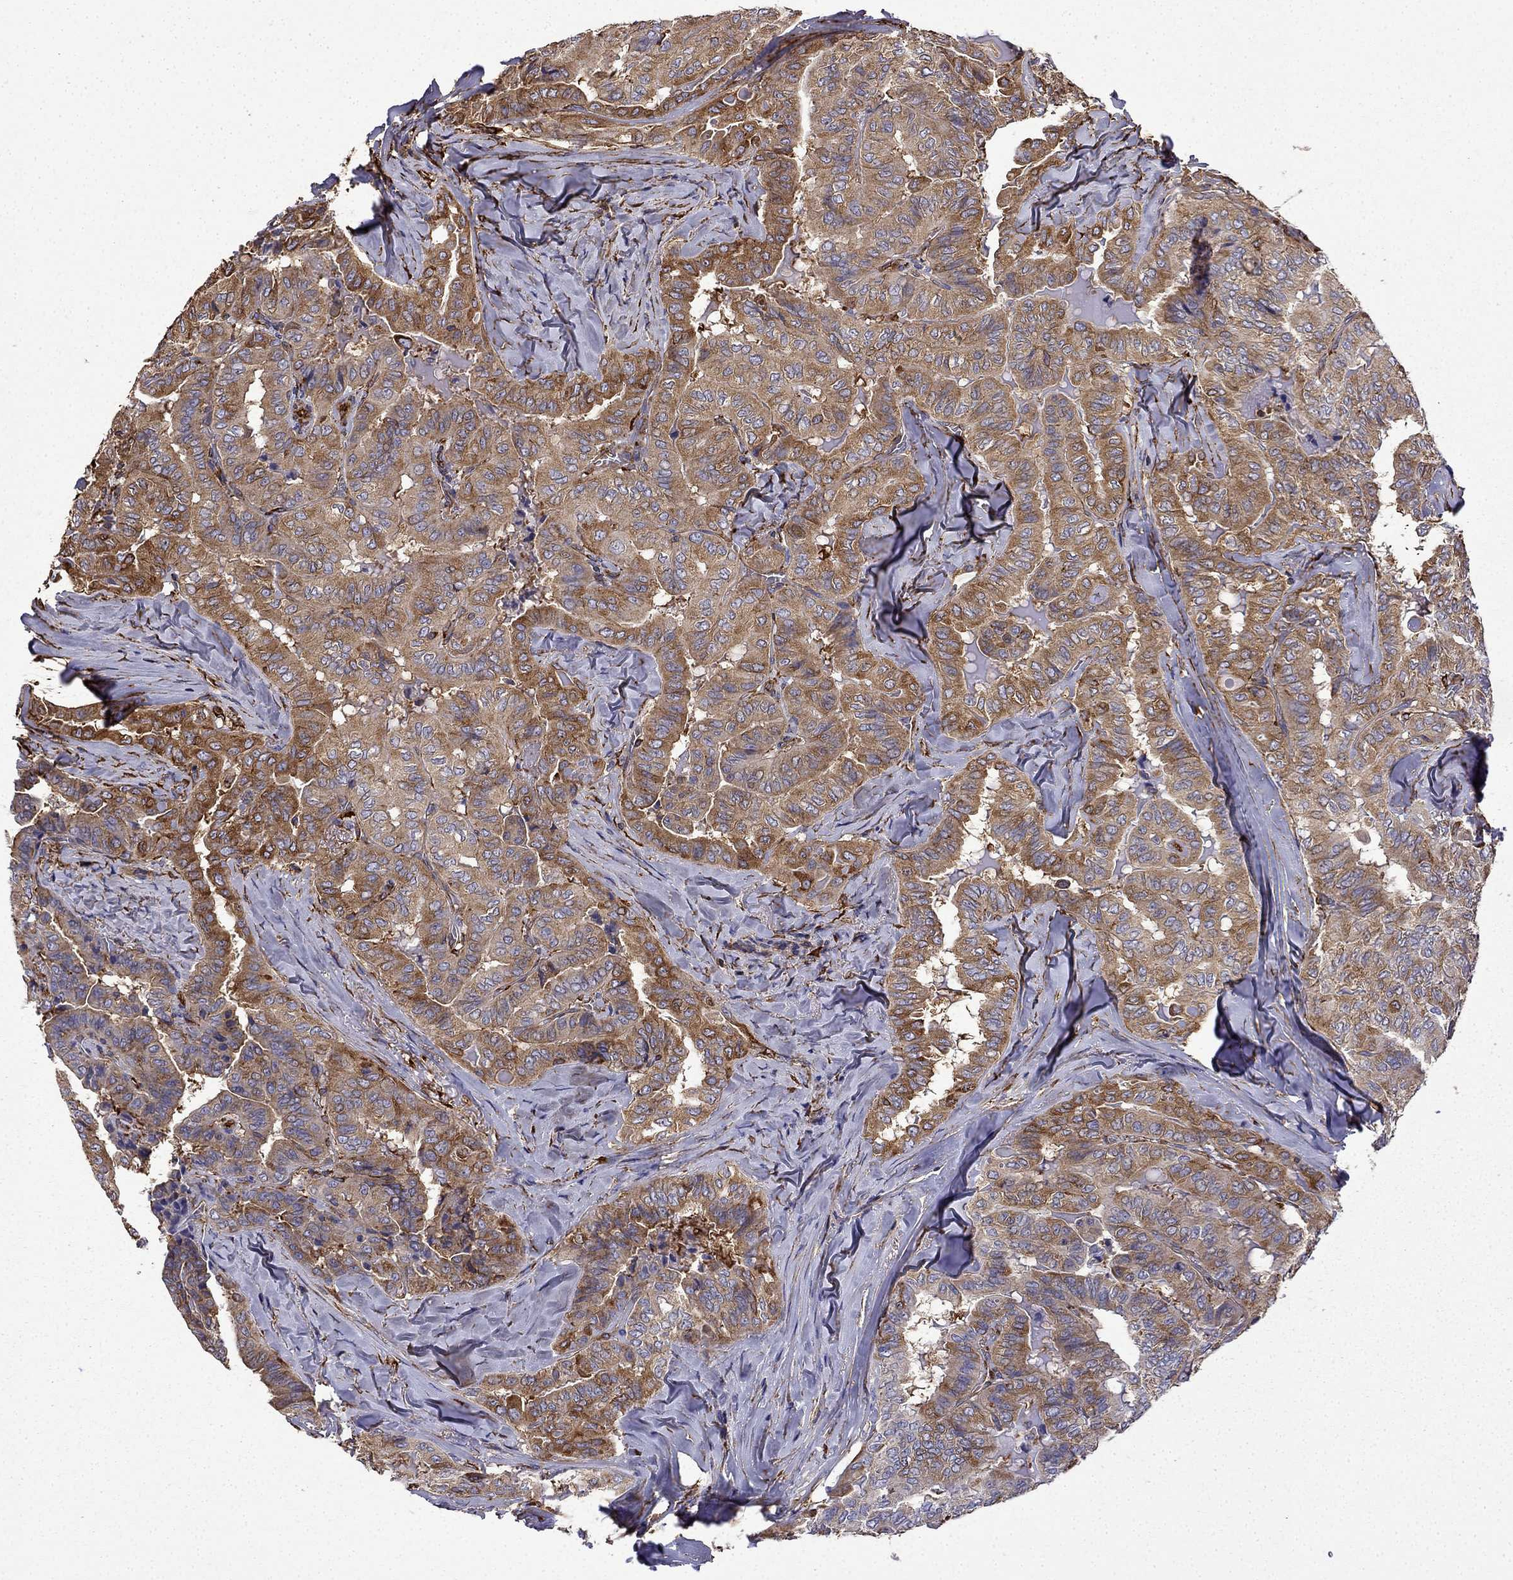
{"staining": {"intensity": "moderate", "quantity": ">75%", "location": "cytoplasmic/membranous"}, "tissue": "thyroid cancer", "cell_type": "Tumor cells", "image_type": "cancer", "snomed": [{"axis": "morphology", "description": "Papillary adenocarcinoma, NOS"}, {"axis": "topography", "description": "Thyroid gland"}], "caption": "Immunohistochemistry of thyroid cancer (papillary adenocarcinoma) reveals medium levels of moderate cytoplasmic/membranous positivity in about >75% of tumor cells.", "gene": "MAP4", "patient": {"sex": "female", "age": 68}}